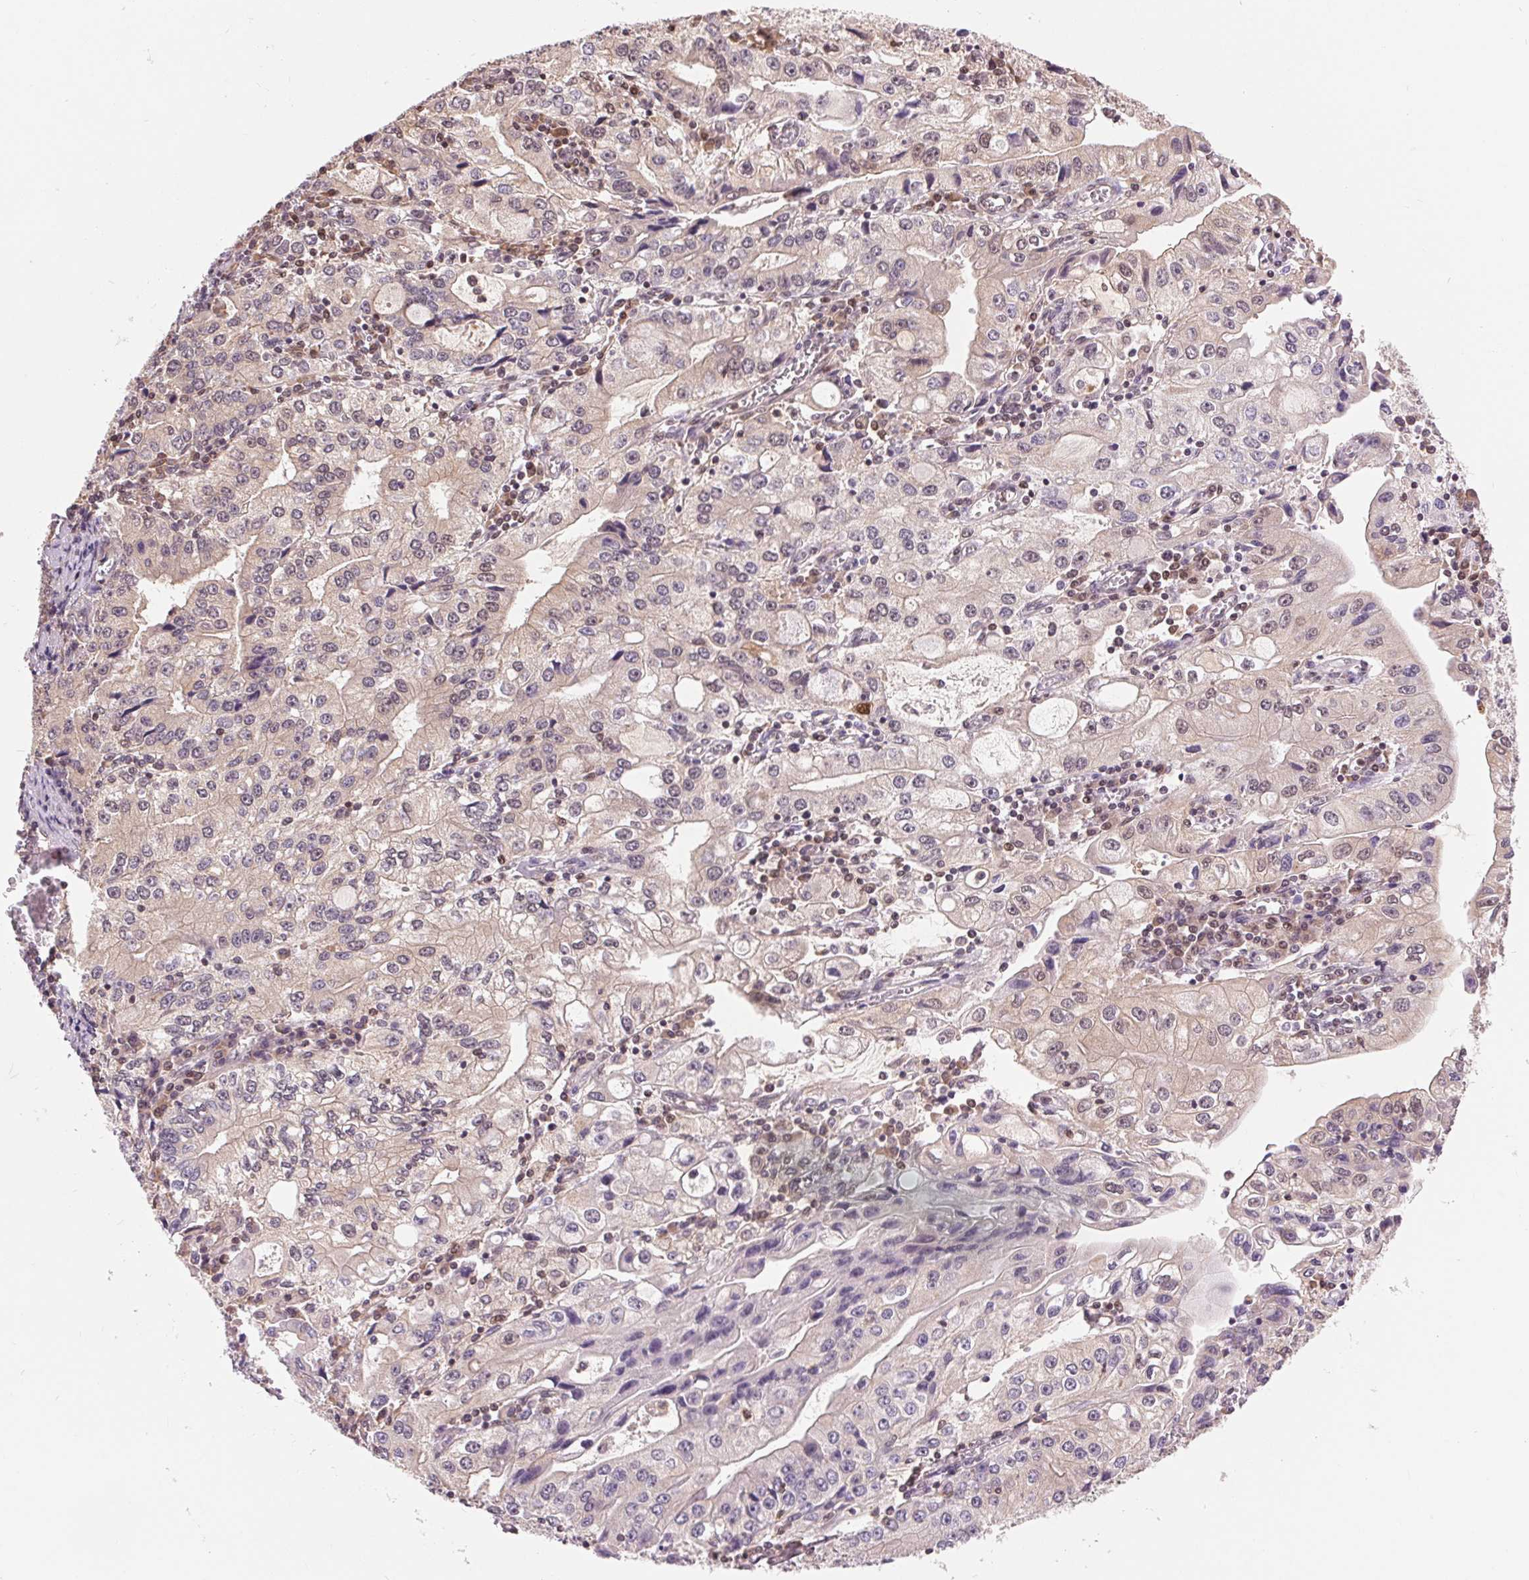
{"staining": {"intensity": "negative", "quantity": "none", "location": "none"}, "tissue": "stomach cancer", "cell_type": "Tumor cells", "image_type": "cancer", "snomed": [{"axis": "morphology", "description": "Adenocarcinoma, NOS"}, {"axis": "topography", "description": "Stomach, lower"}], "caption": "Immunohistochemistry micrograph of neoplastic tissue: stomach cancer (adenocarcinoma) stained with DAB shows no significant protein staining in tumor cells.", "gene": "TMEM273", "patient": {"sex": "female", "age": 72}}